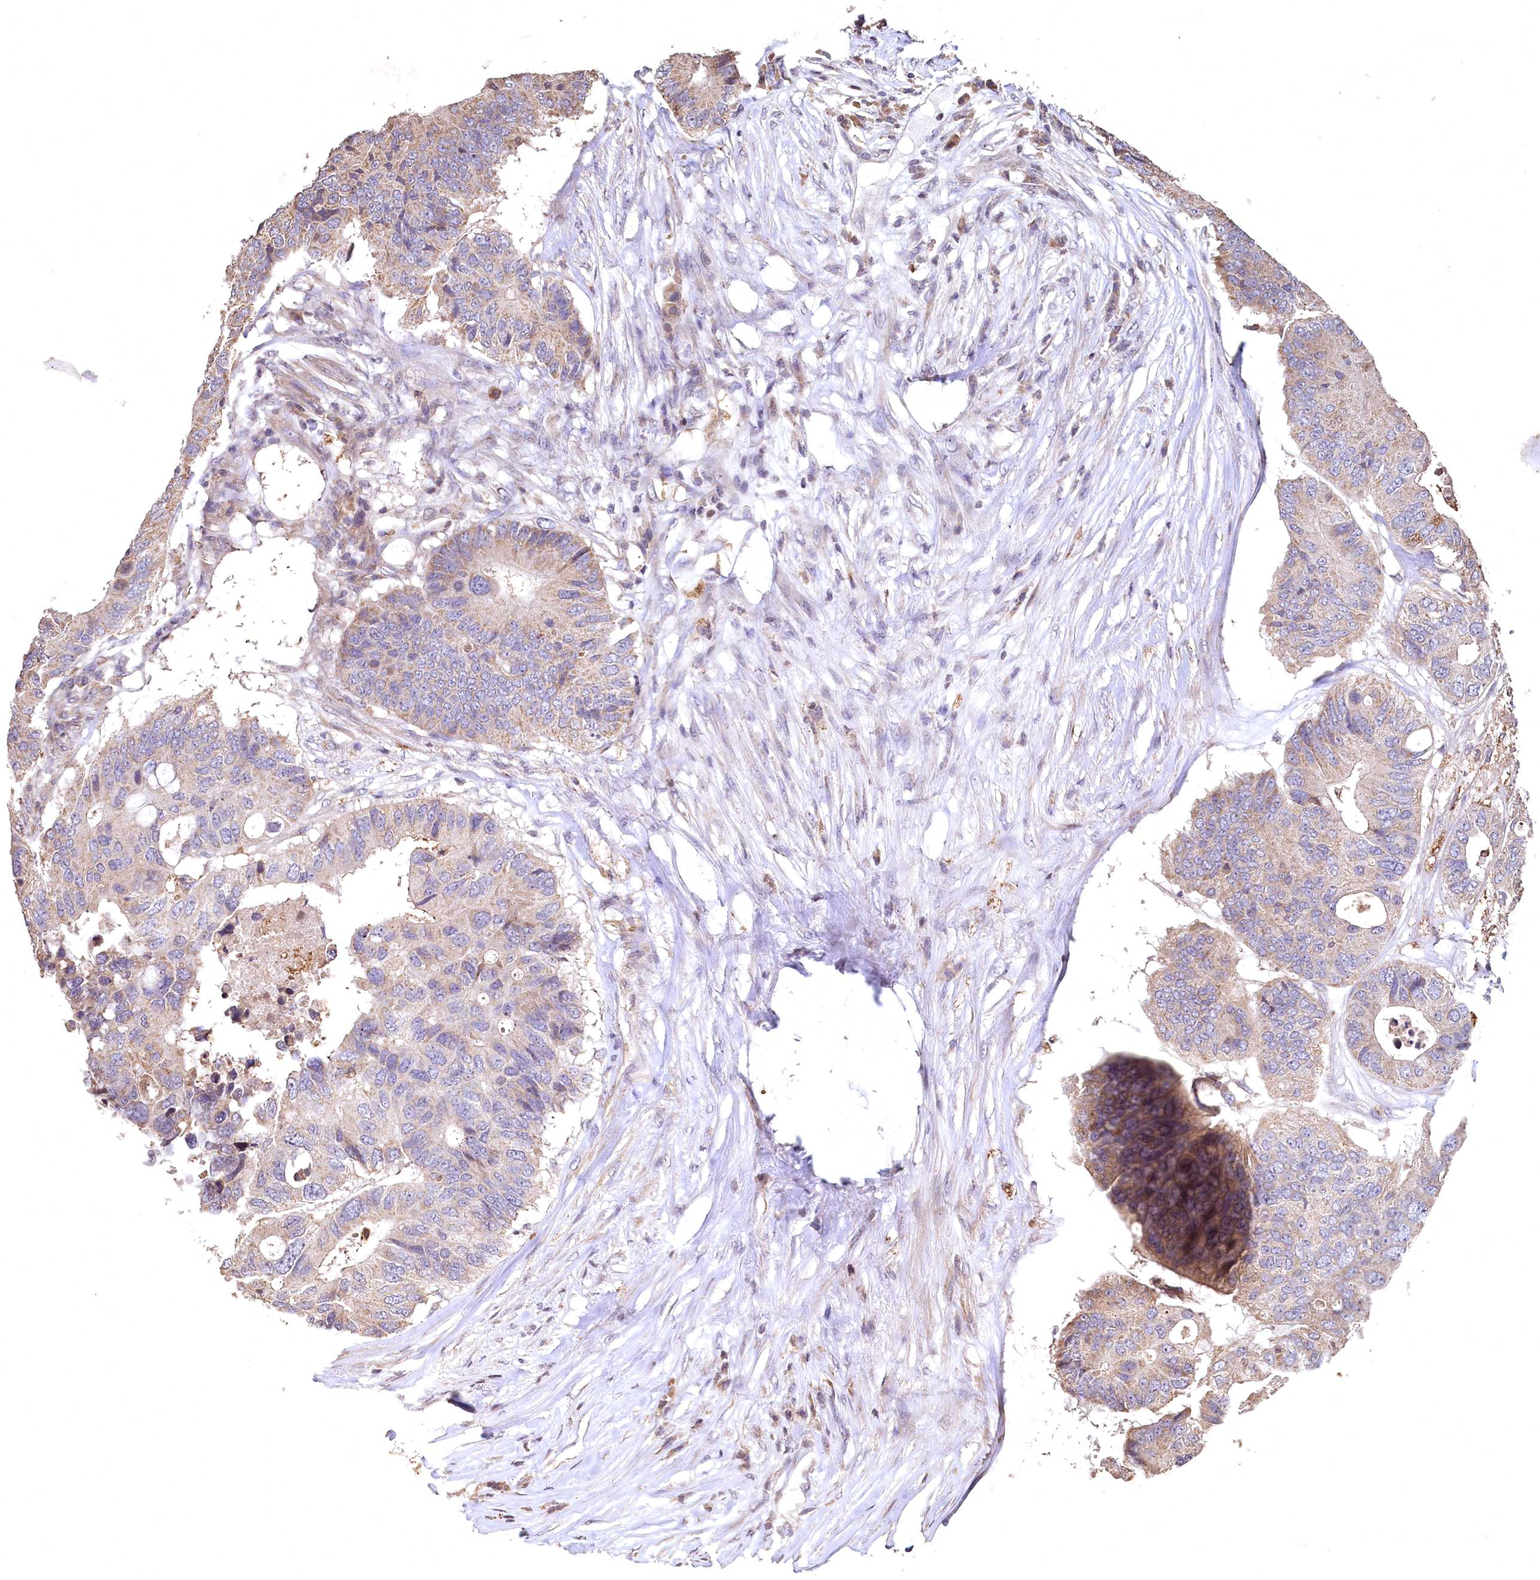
{"staining": {"intensity": "weak", "quantity": ">75%", "location": "cytoplasmic/membranous"}, "tissue": "colorectal cancer", "cell_type": "Tumor cells", "image_type": "cancer", "snomed": [{"axis": "morphology", "description": "Adenocarcinoma, NOS"}, {"axis": "topography", "description": "Colon"}], "caption": "Immunohistochemistry photomicrograph of neoplastic tissue: colorectal adenocarcinoma stained using immunohistochemistry reveals low levels of weak protein expression localized specifically in the cytoplasmic/membranous of tumor cells, appearing as a cytoplasmic/membranous brown color.", "gene": "SPTA1", "patient": {"sex": "male", "age": 71}}